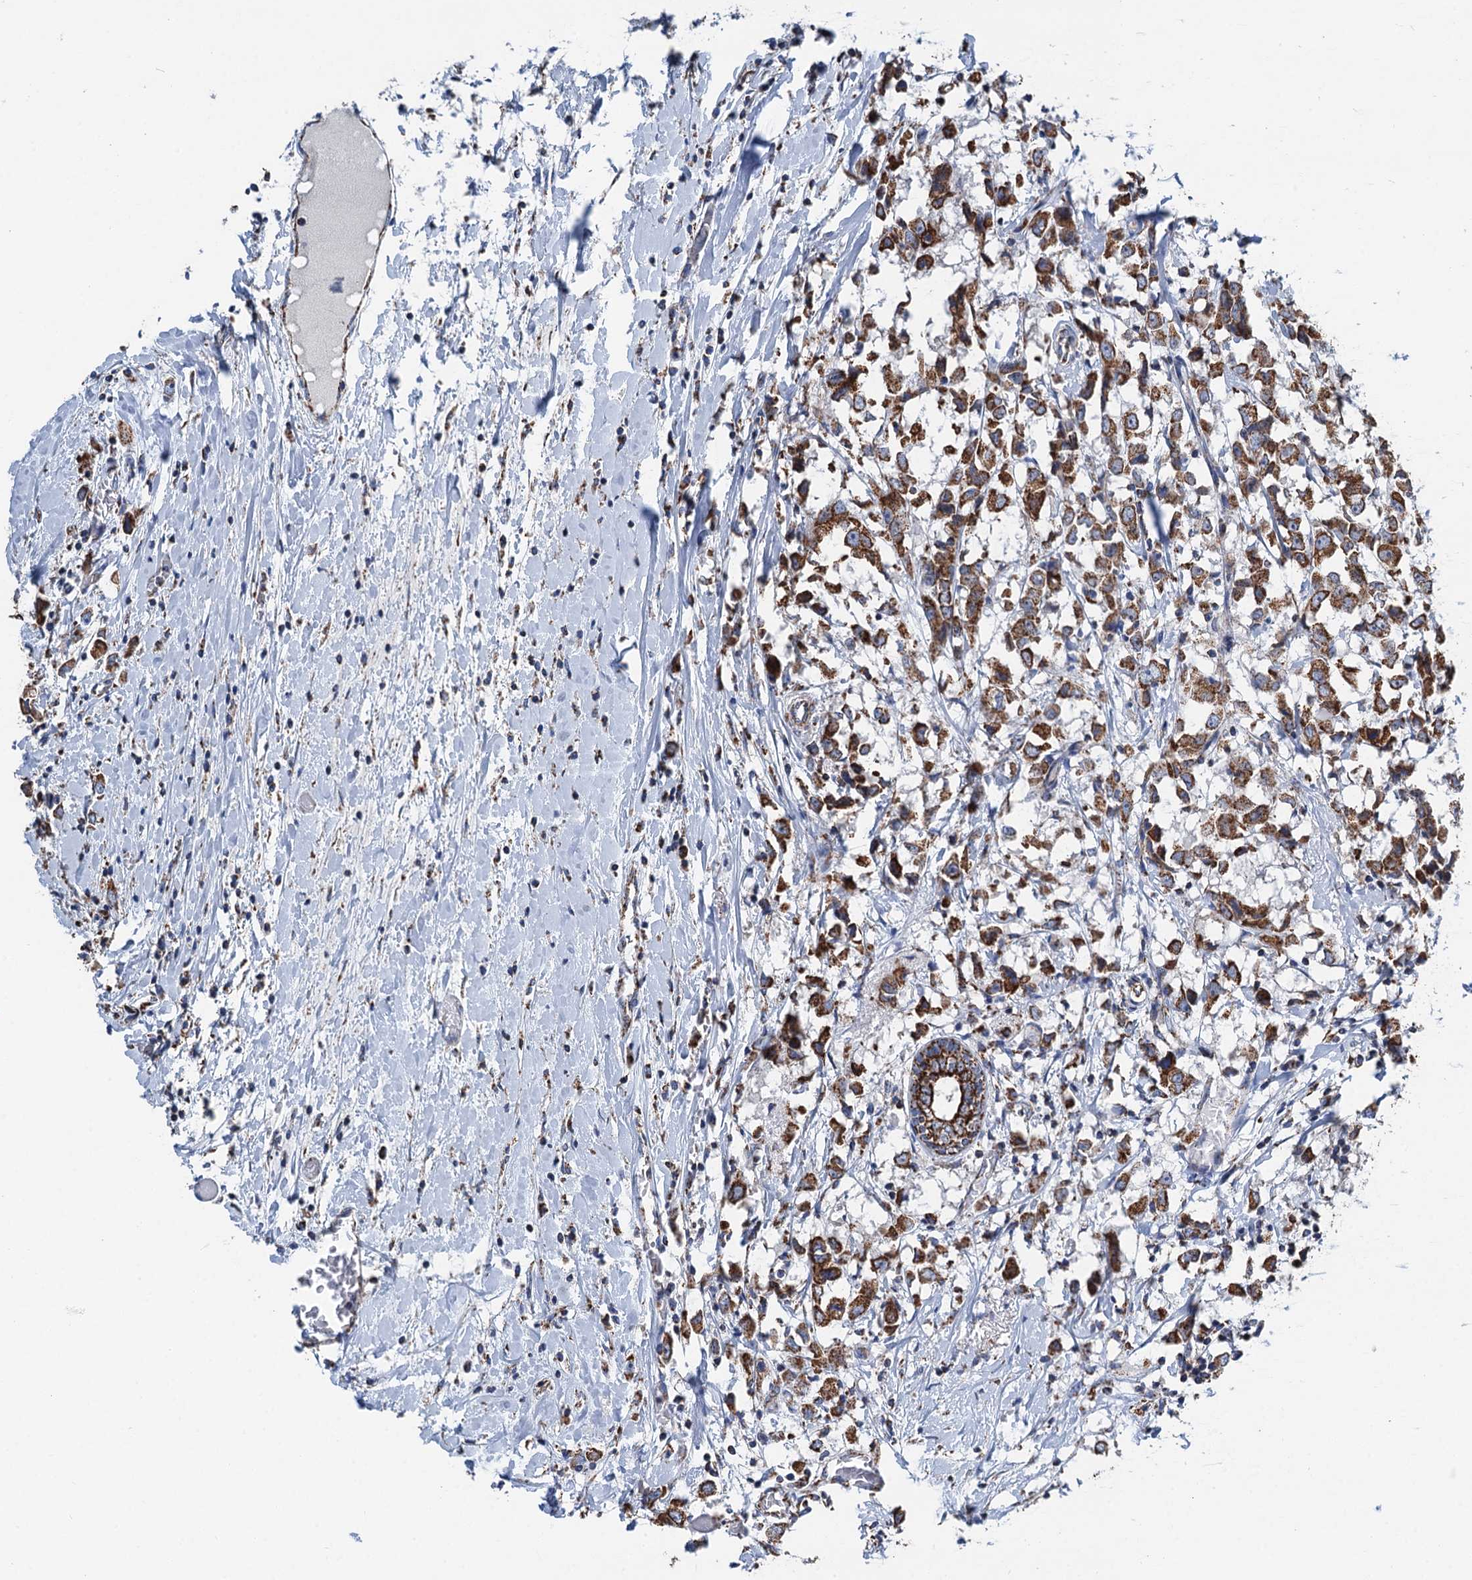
{"staining": {"intensity": "moderate", "quantity": ">75%", "location": "cytoplasmic/membranous"}, "tissue": "breast cancer", "cell_type": "Tumor cells", "image_type": "cancer", "snomed": [{"axis": "morphology", "description": "Duct carcinoma"}, {"axis": "topography", "description": "Breast"}], "caption": "Immunohistochemistry of breast cancer displays medium levels of moderate cytoplasmic/membranous positivity in about >75% of tumor cells. The staining was performed using DAB (3,3'-diaminobenzidine), with brown indicating positive protein expression. Nuclei are stained blue with hematoxylin.", "gene": "IVD", "patient": {"sex": "female", "age": 61}}